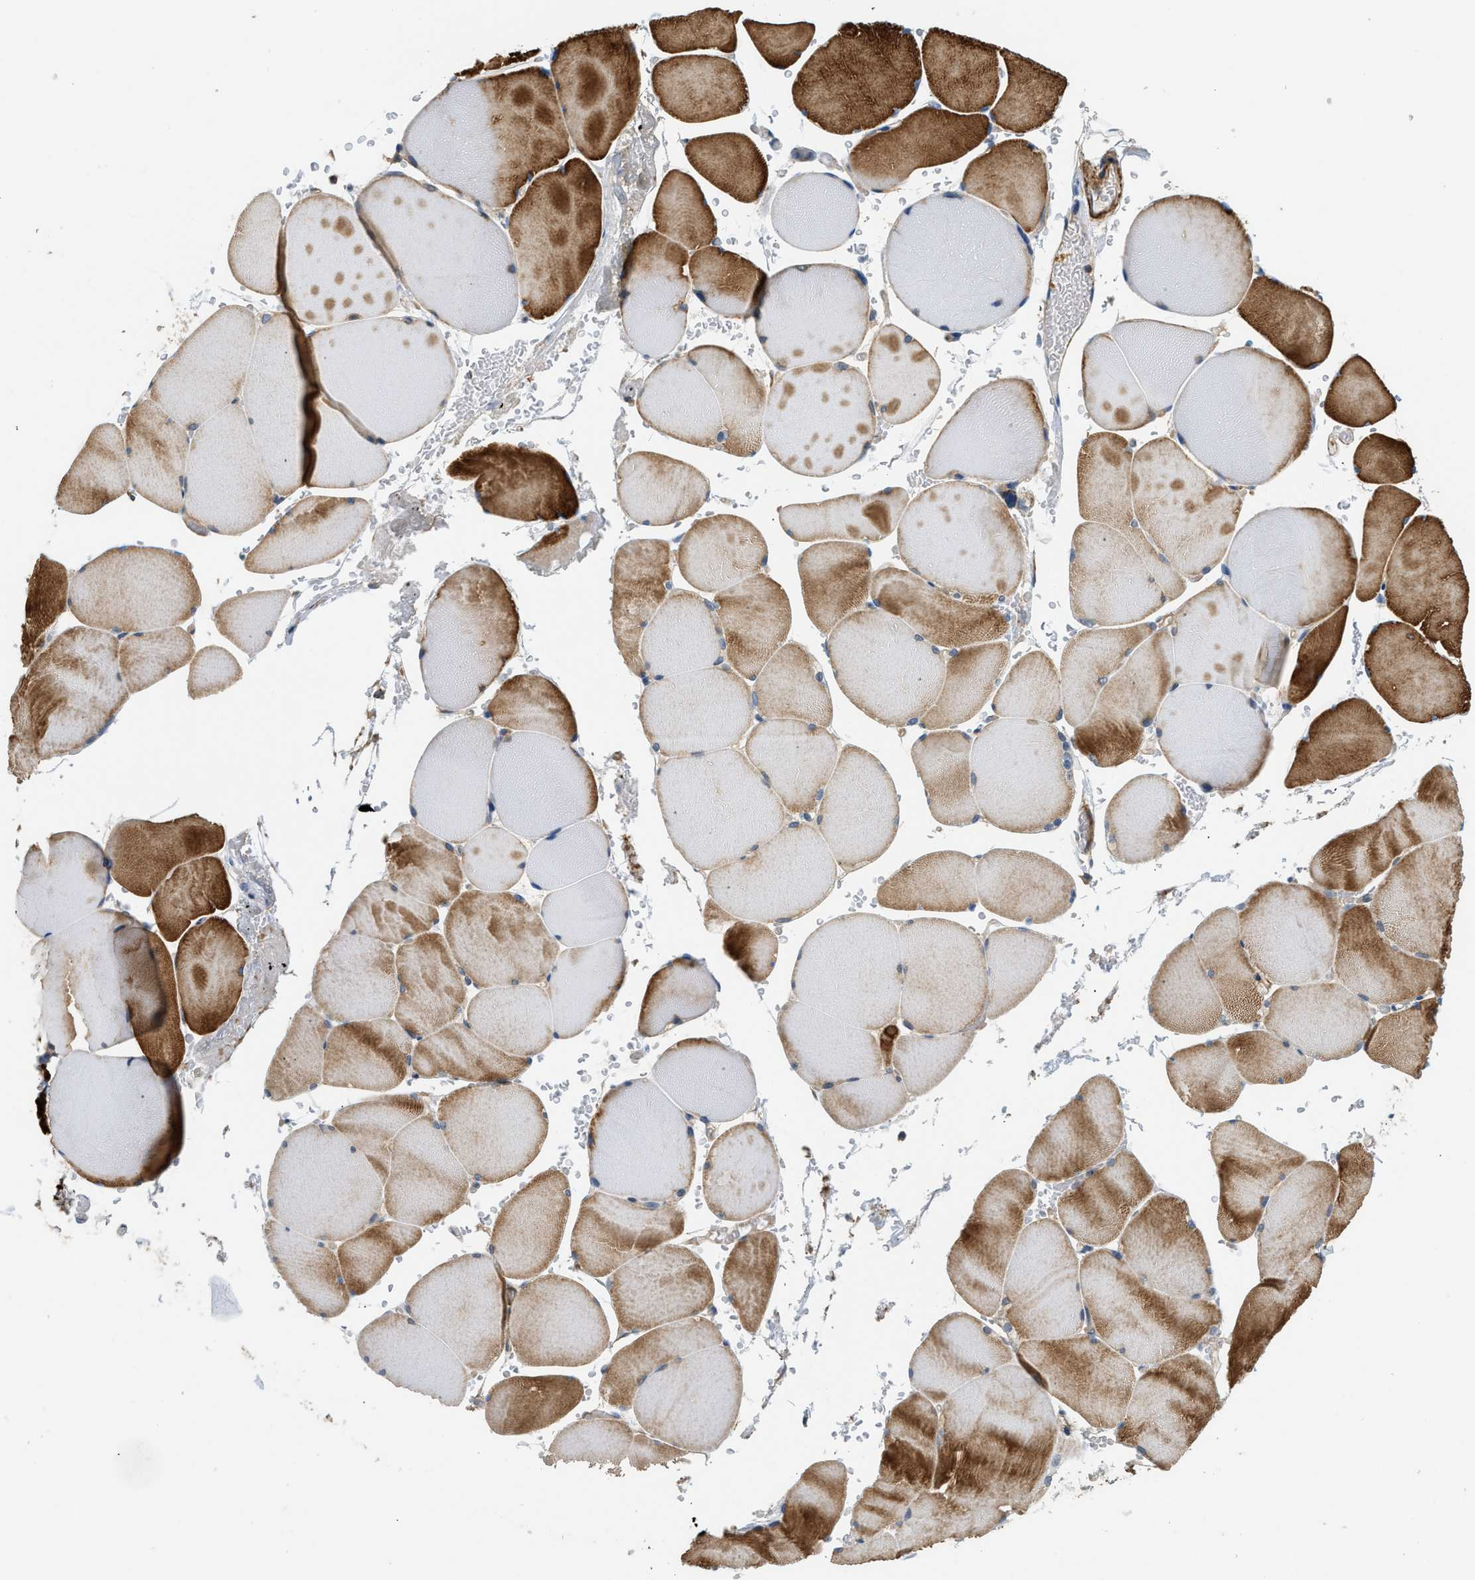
{"staining": {"intensity": "moderate", "quantity": ">75%", "location": "cytoplasmic/membranous"}, "tissue": "skeletal muscle", "cell_type": "Myocytes", "image_type": "normal", "snomed": [{"axis": "morphology", "description": "Normal tissue, NOS"}, {"axis": "topography", "description": "Skin"}, {"axis": "topography", "description": "Skeletal muscle"}], "caption": "A medium amount of moderate cytoplasmic/membranous positivity is present in approximately >75% of myocytes in benign skeletal muscle.", "gene": "BTN3A2", "patient": {"sex": "male", "age": 83}}